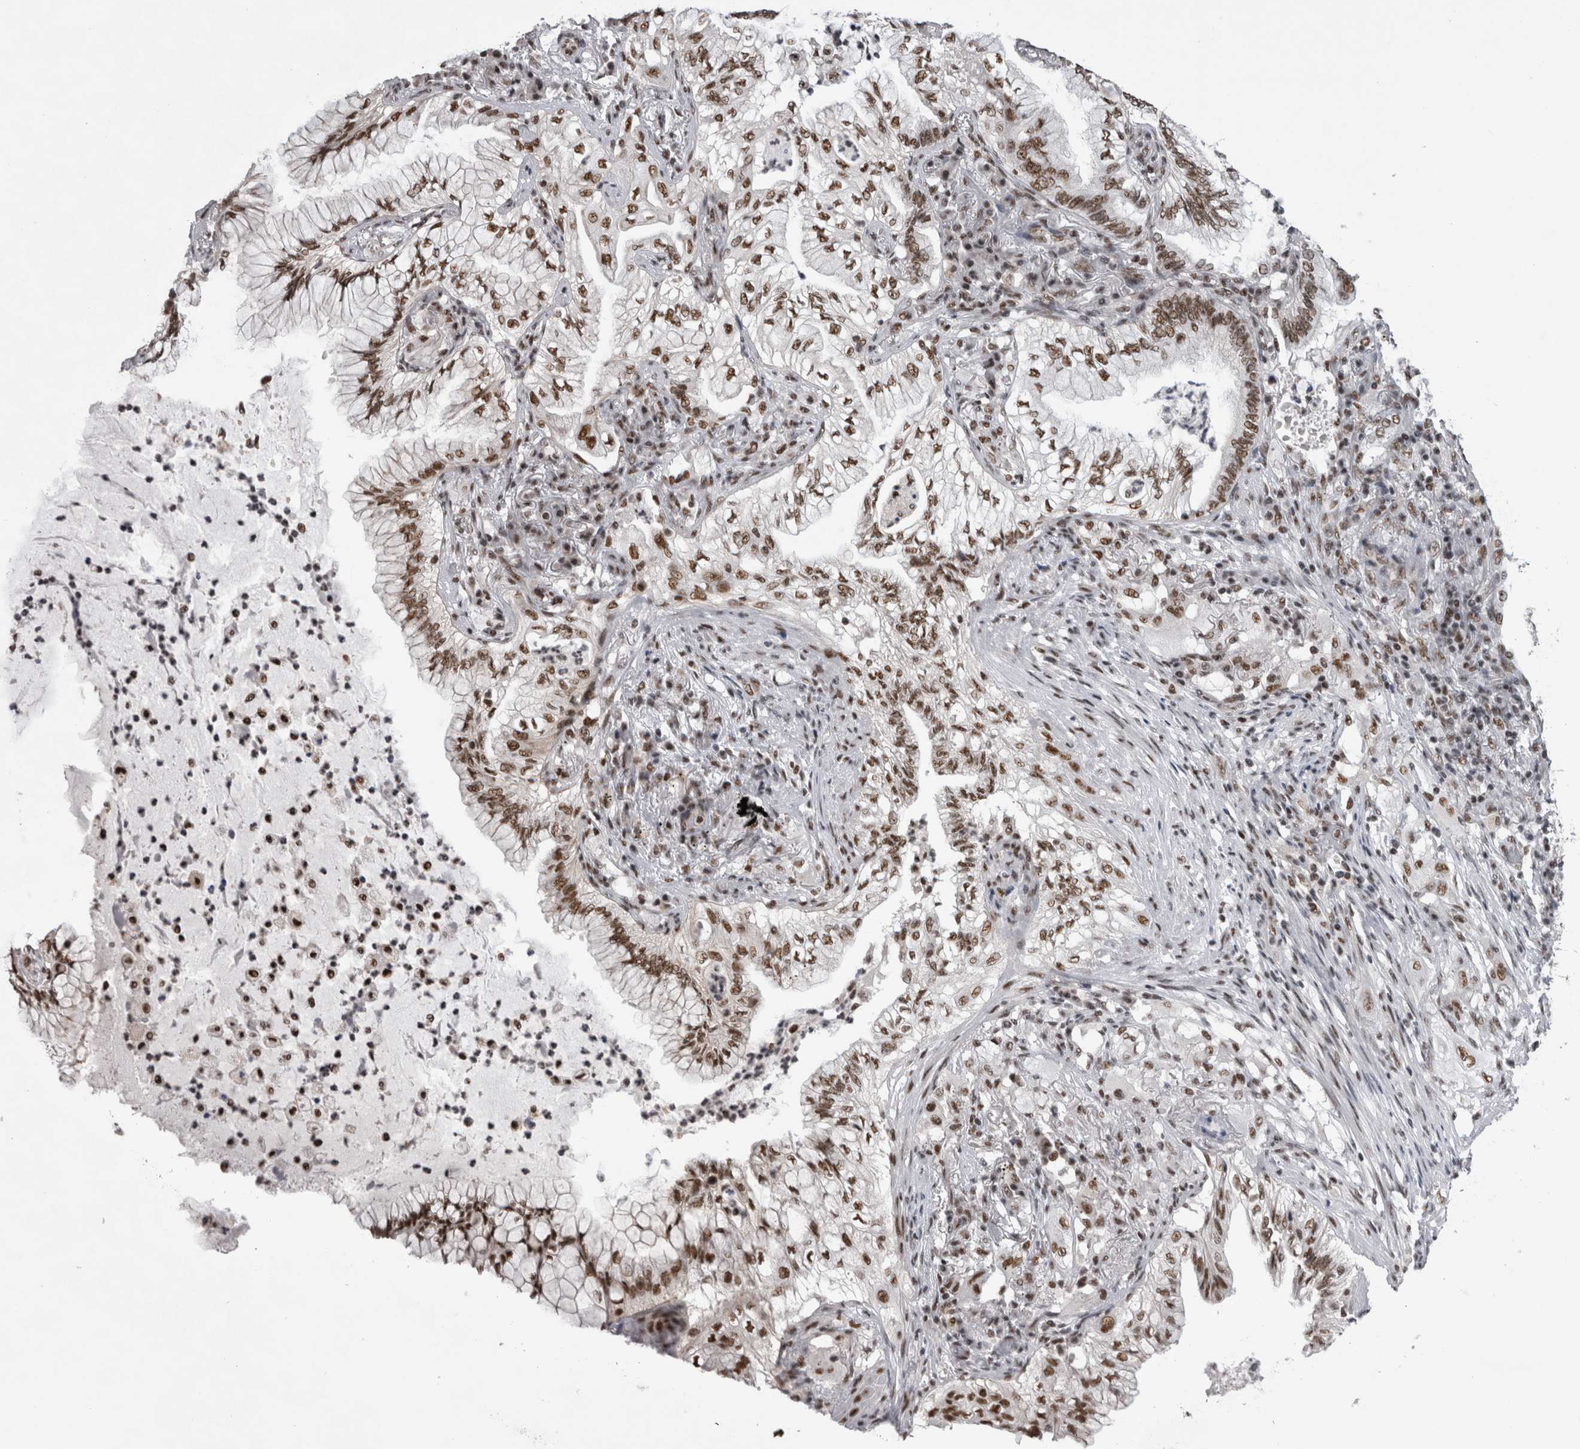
{"staining": {"intensity": "moderate", "quantity": ">75%", "location": "nuclear"}, "tissue": "lung cancer", "cell_type": "Tumor cells", "image_type": "cancer", "snomed": [{"axis": "morphology", "description": "Adenocarcinoma, NOS"}, {"axis": "topography", "description": "Lung"}], "caption": "A histopathology image of adenocarcinoma (lung) stained for a protein reveals moderate nuclear brown staining in tumor cells.", "gene": "CDK11A", "patient": {"sex": "female", "age": 70}}